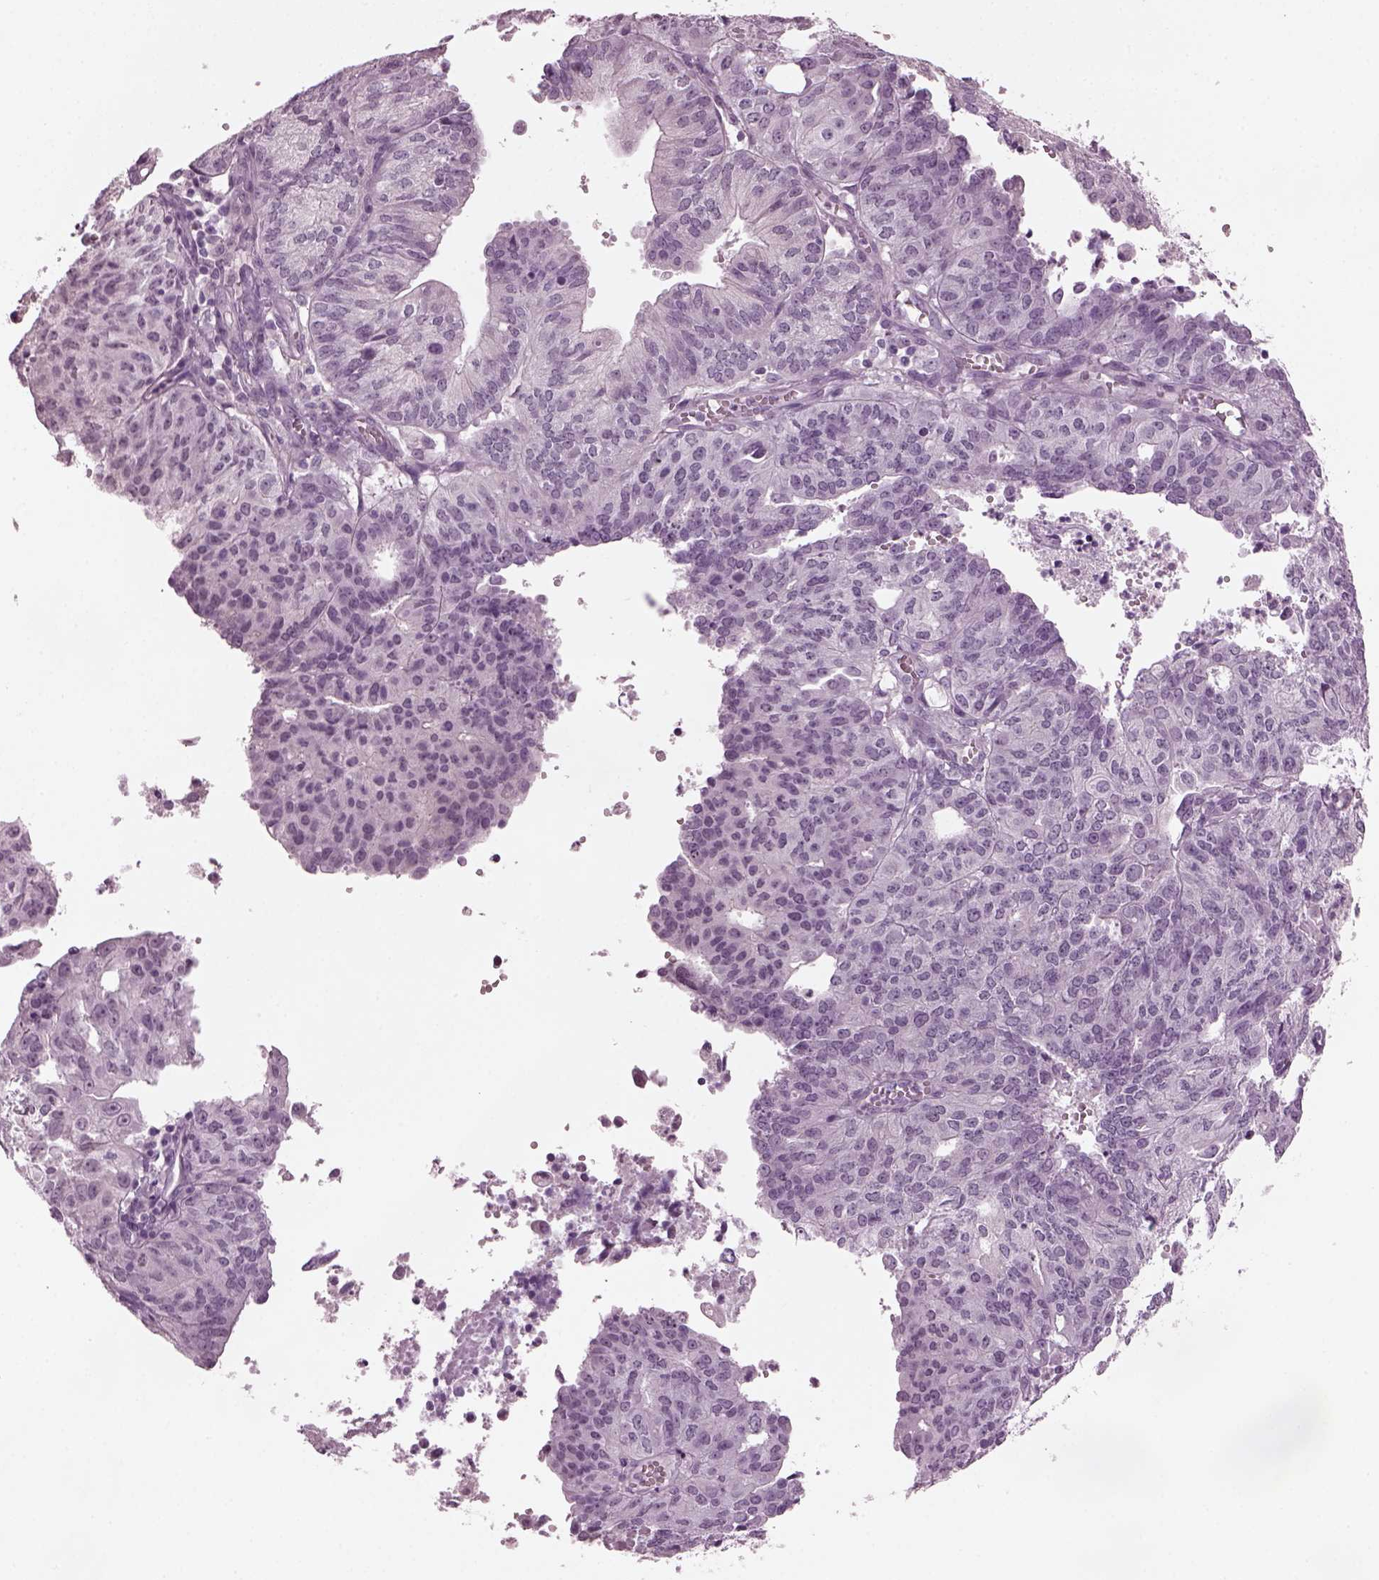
{"staining": {"intensity": "negative", "quantity": "none", "location": "none"}, "tissue": "endometrial cancer", "cell_type": "Tumor cells", "image_type": "cancer", "snomed": [{"axis": "morphology", "description": "Adenocarcinoma, NOS"}, {"axis": "topography", "description": "Endometrium"}], "caption": "Immunohistochemistry image of neoplastic tissue: endometrial cancer stained with DAB (3,3'-diaminobenzidine) exhibits no significant protein expression in tumor cells.", "gene": "SLC6A17", "patient": {"sex": "female", "age": 82}}